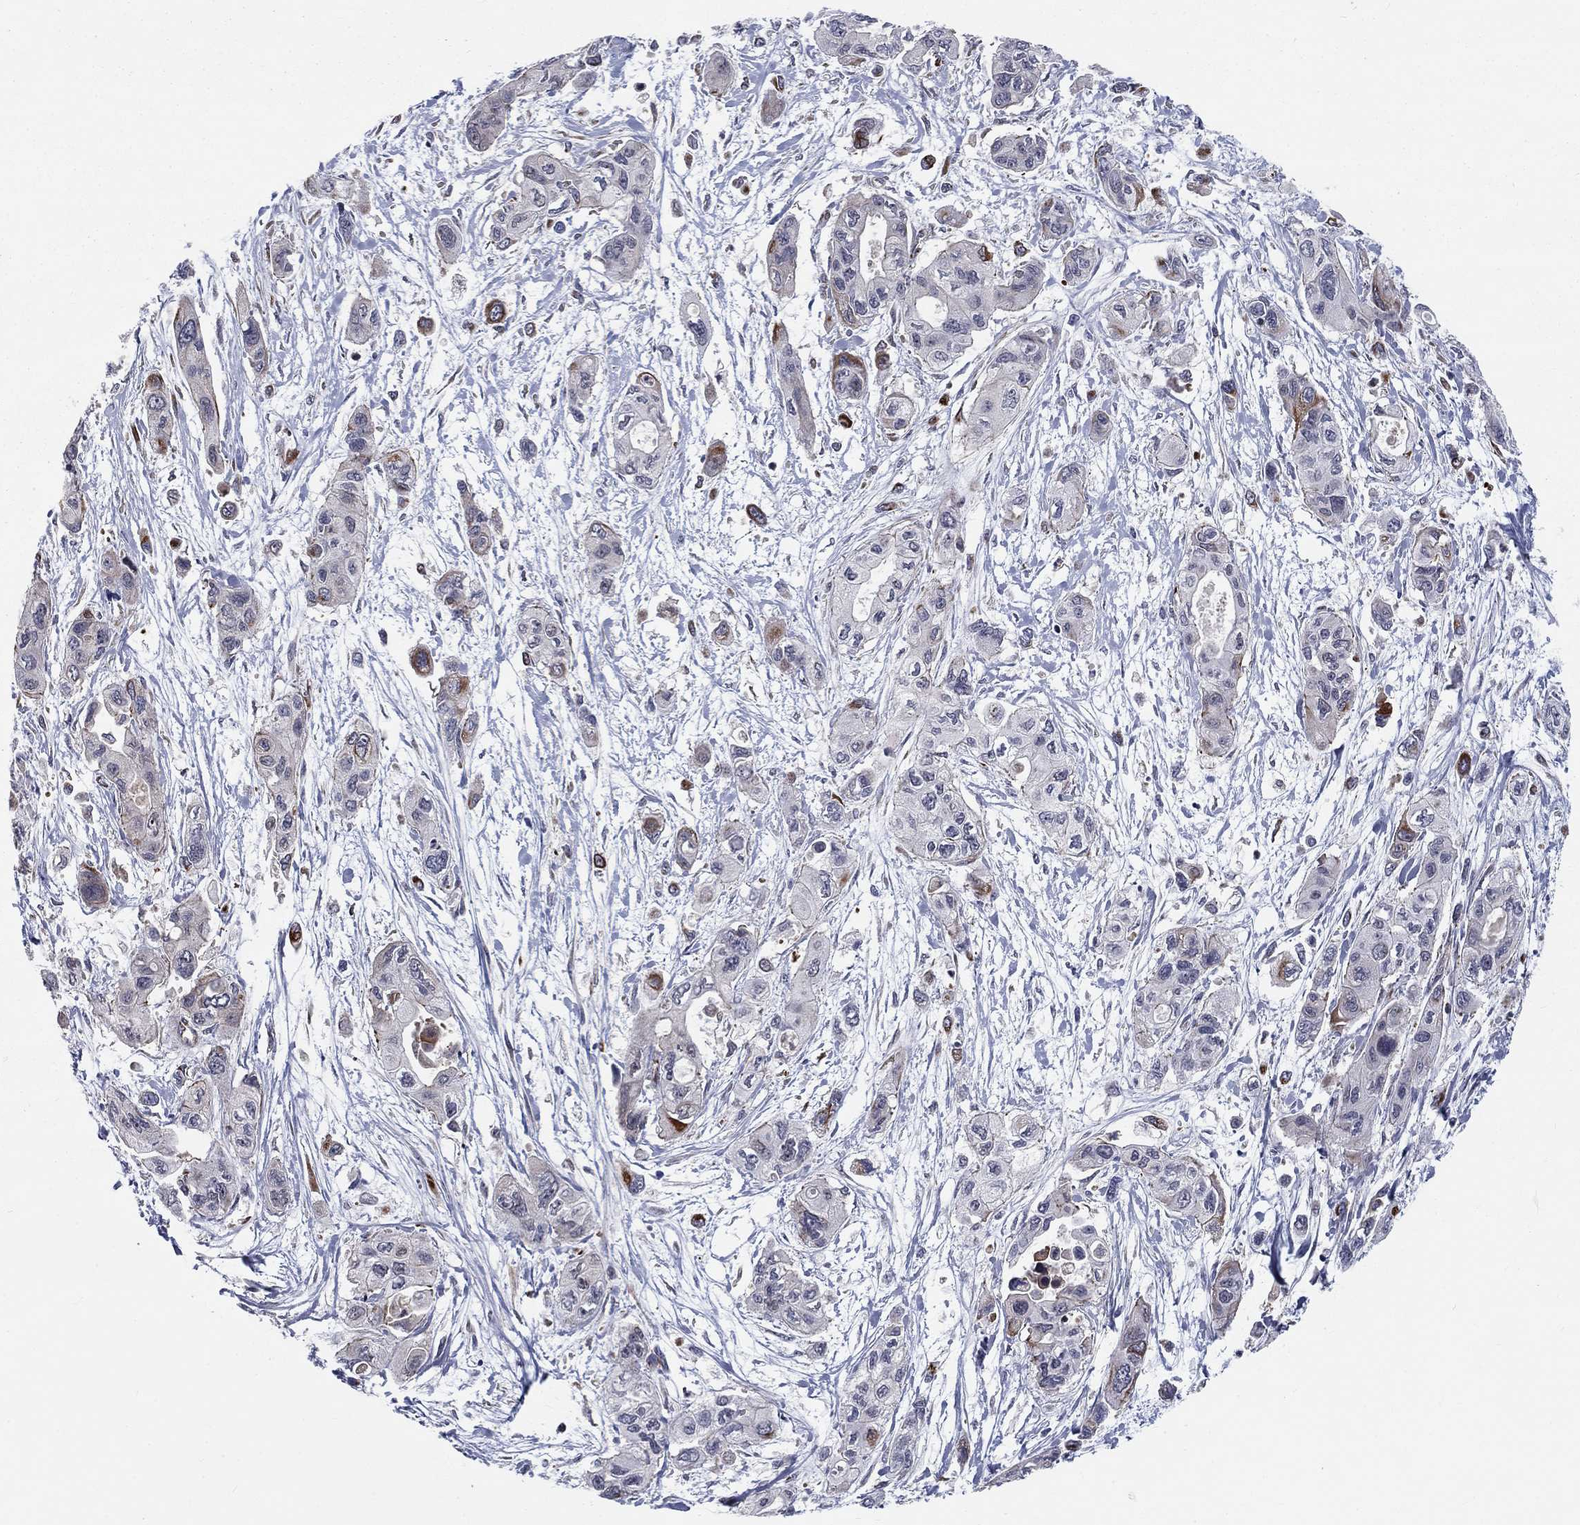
{"staining": {"intensity": "moderate", "quantity": "<25%", "location": "cytoplasmic/membranous"}, "tissue": "pancreatic cancer", "cell_type": "Tumor cells", "image_type": "cancer", "snomed": [{"axis": "morphology", "description": "Adenocarcinoma, NOS"}, {"axis": "topography", "description": "Pancreas"}], "caption": "Immunohistochemical staining of adenocarcinoma (pancreatic) displays low levels of moderate cytoplasmic/membranous protein positivity in about <25% of tumor cells. The staining is performed using DAB (3,3'-diaminobenzidine) brown chromogen to label protein expression. The nuclei are counter-stained blue using hematoxylin.", "gene": "MSRA", "patient": {"sex": "female", "age": 47}}